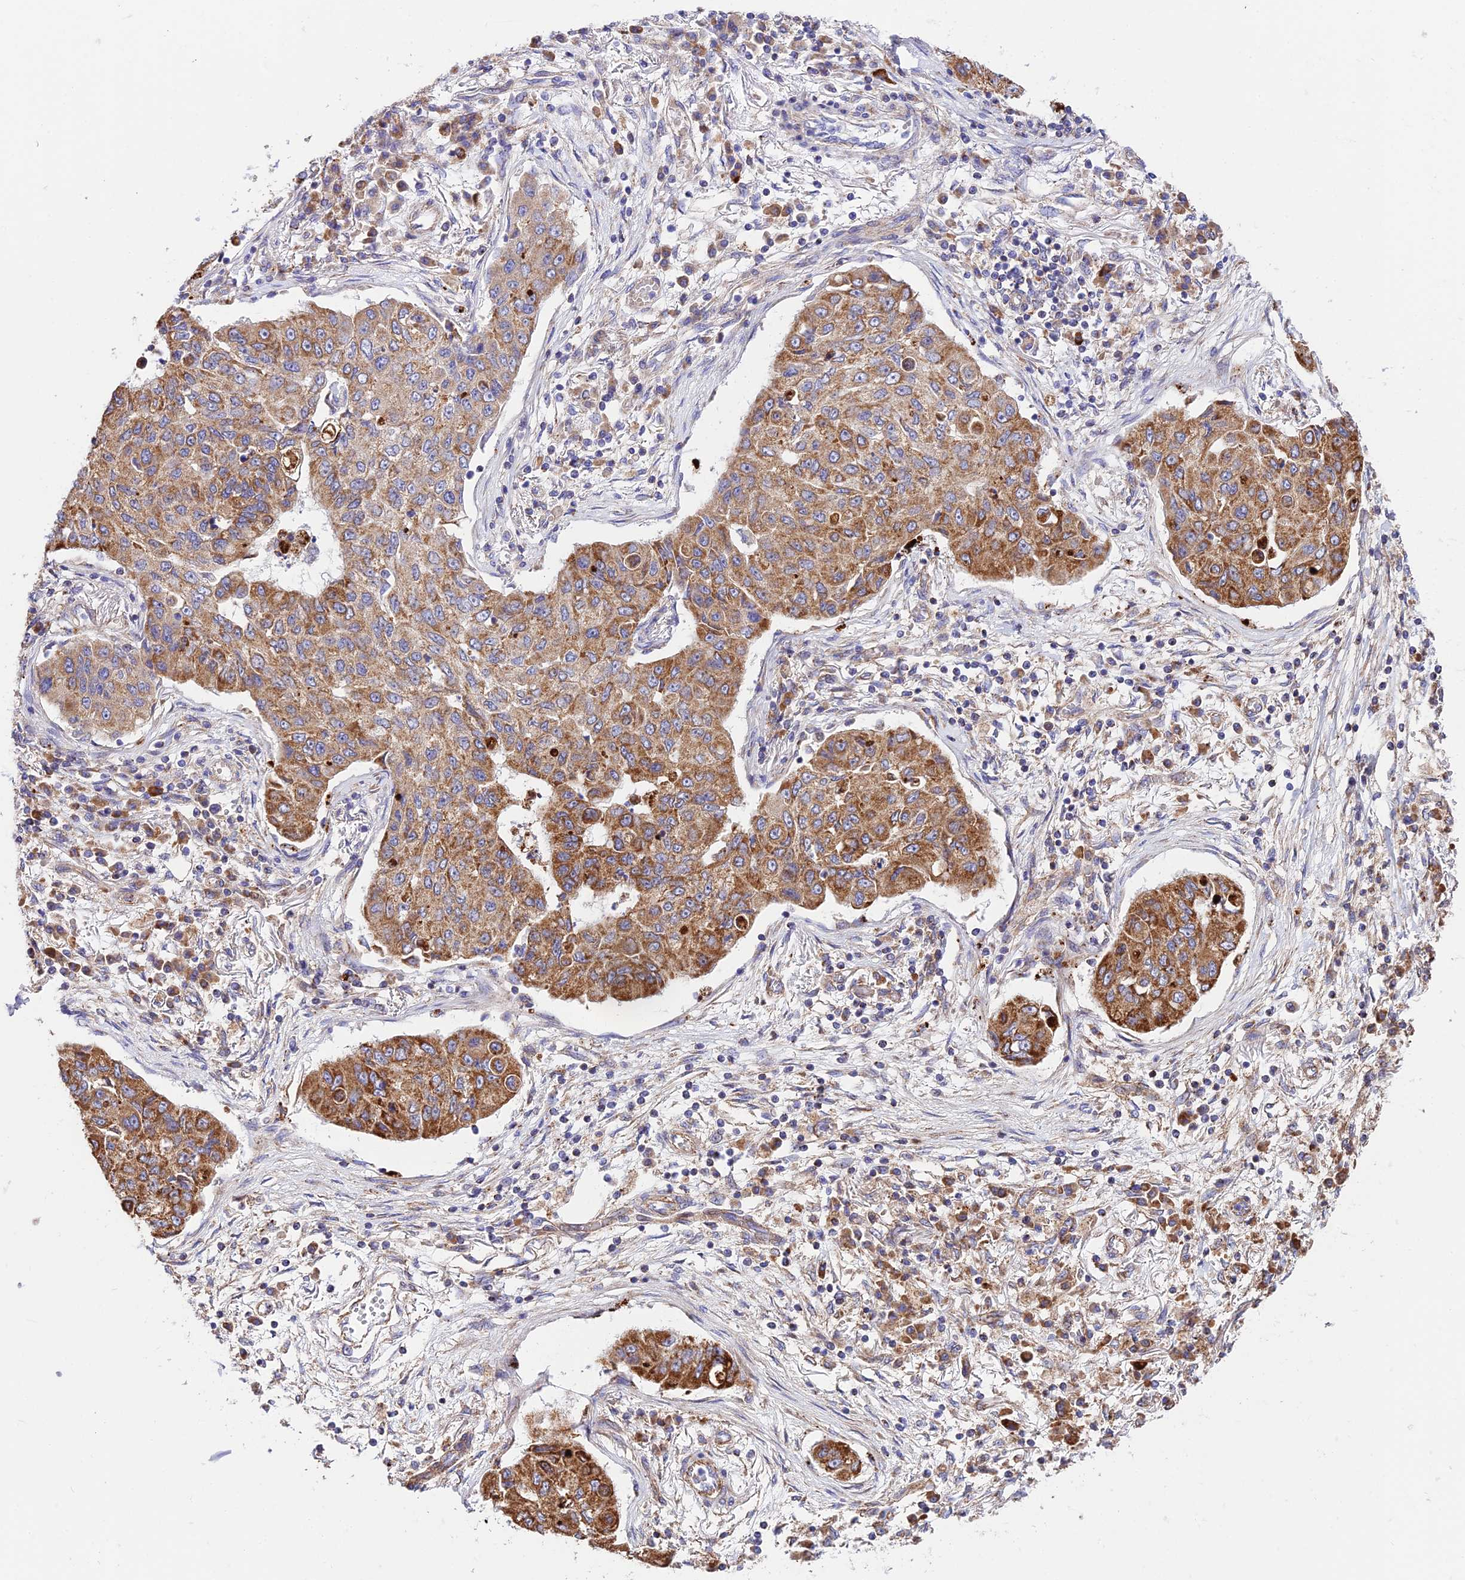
{"staining": {"intensity": "moderate", "quantity": ">75%", "location": "cytoplasmic/membranous"}, "tissue": "lung cancer", "cell_type": "Tumor cells", "image_type": "cancer", "snomed": [{"axis": "morphology", "description": "Squamous cell carcinoma, NOS"}, {"axis": "topography", "description": "Lung"}], "caption": "This image exhibits immunohistochemistry staining of lung cancer (squamous cell carcinoma), with medium moderate cytoplasmic/membranous positivity in about >75% of tumor cells.", "gene": "VPS13C", "patient": {"sex": "male", "age": 74}}